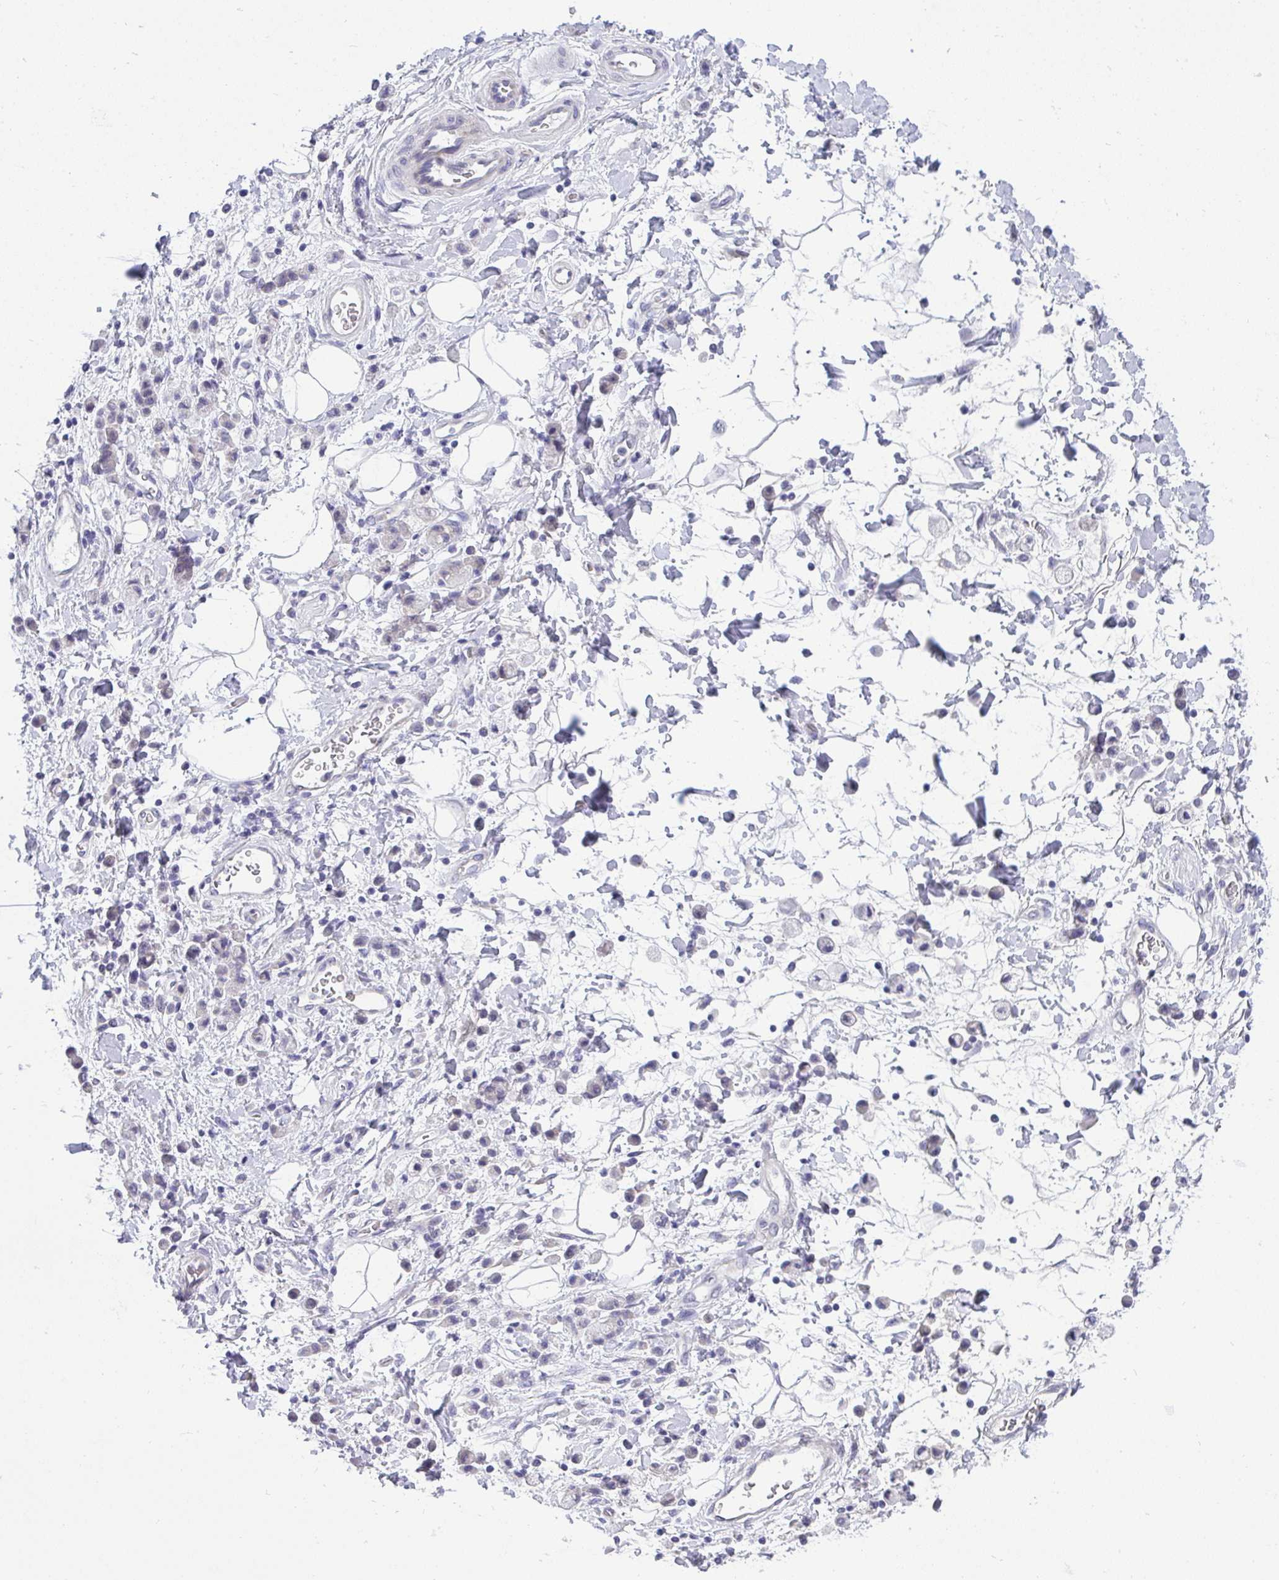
{"staining": {"intensity": "negative", "quantity": "none", "location": "none"}, "tissue": "stomach cancer", "cell_type": "Tumor cells", "image_type": "cancer", "snomed": [{"axis": "morphology", "description": "Adenocarcinoma, NOS"}, {"axis": "topography", "description": "Stomach"}], "caption": "Immunohistochemical staining of human stomach adenocarcinoma displays no significant staining in tumor cells.", "gene": "VGLL3", "patient": {"sex": "male", "age": 77}}